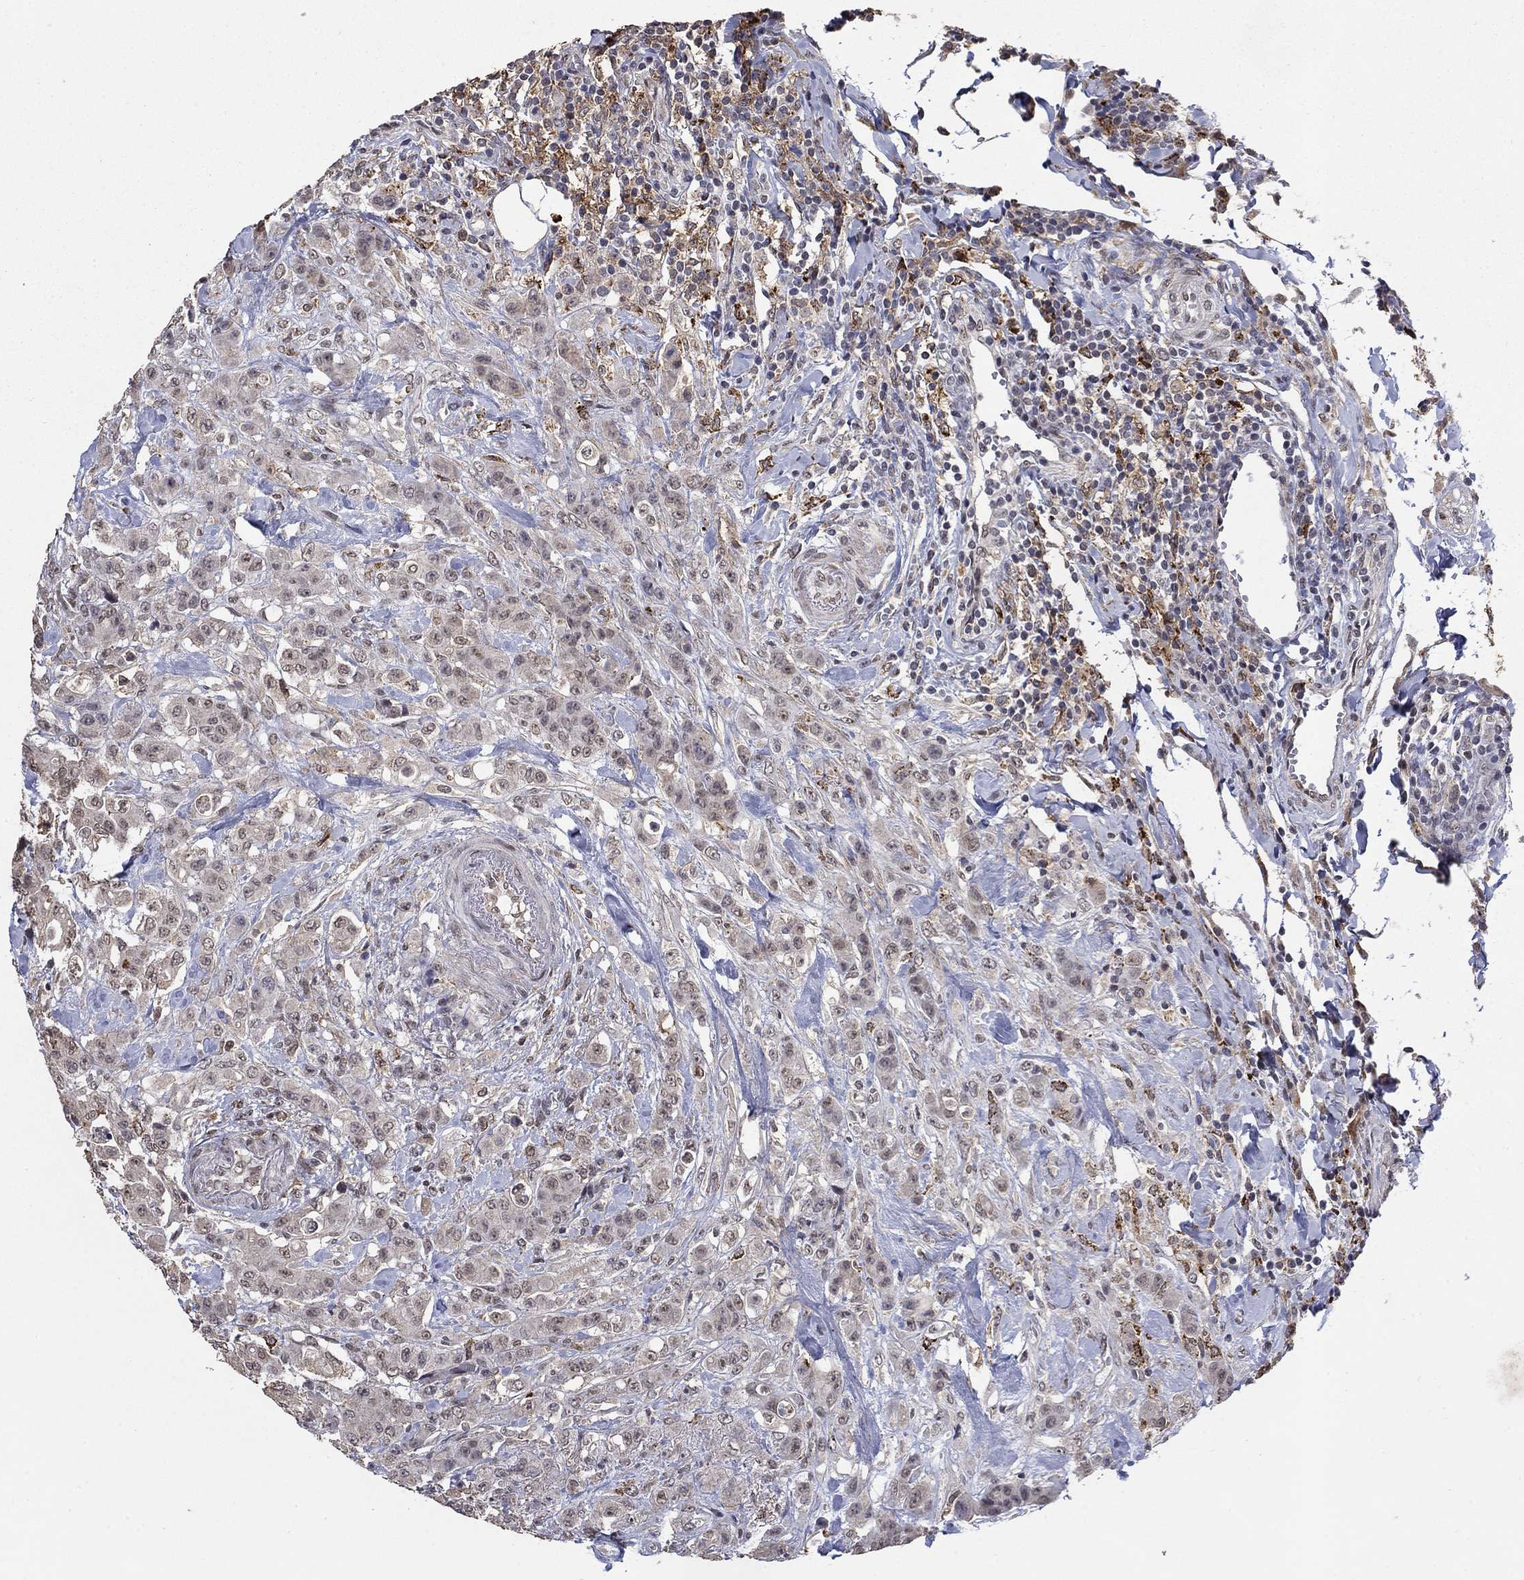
{"staining": {"intensity": "weak", "quantity": "<25%", "location": "cytoplasmic/membranous,nuclear"}, "tissue": "colorectal cancer", "cell_type": "Tumor cells", "image_type": "cancer", "snomed": [{"axis": "morphology", "description": "Adenocarcinoma, NOS"}, {"axis": "topography", "description": "Colon"}], "caption": "Tumor cells show no significant staining in colorectal adenocarcinoma. (DAB (3,3'-diaminobenzidine) IHC visualized using brightfield microscopy, high magnification).", "gene": "GRIA3", "patient": {"sex": "female", "age": 69}}